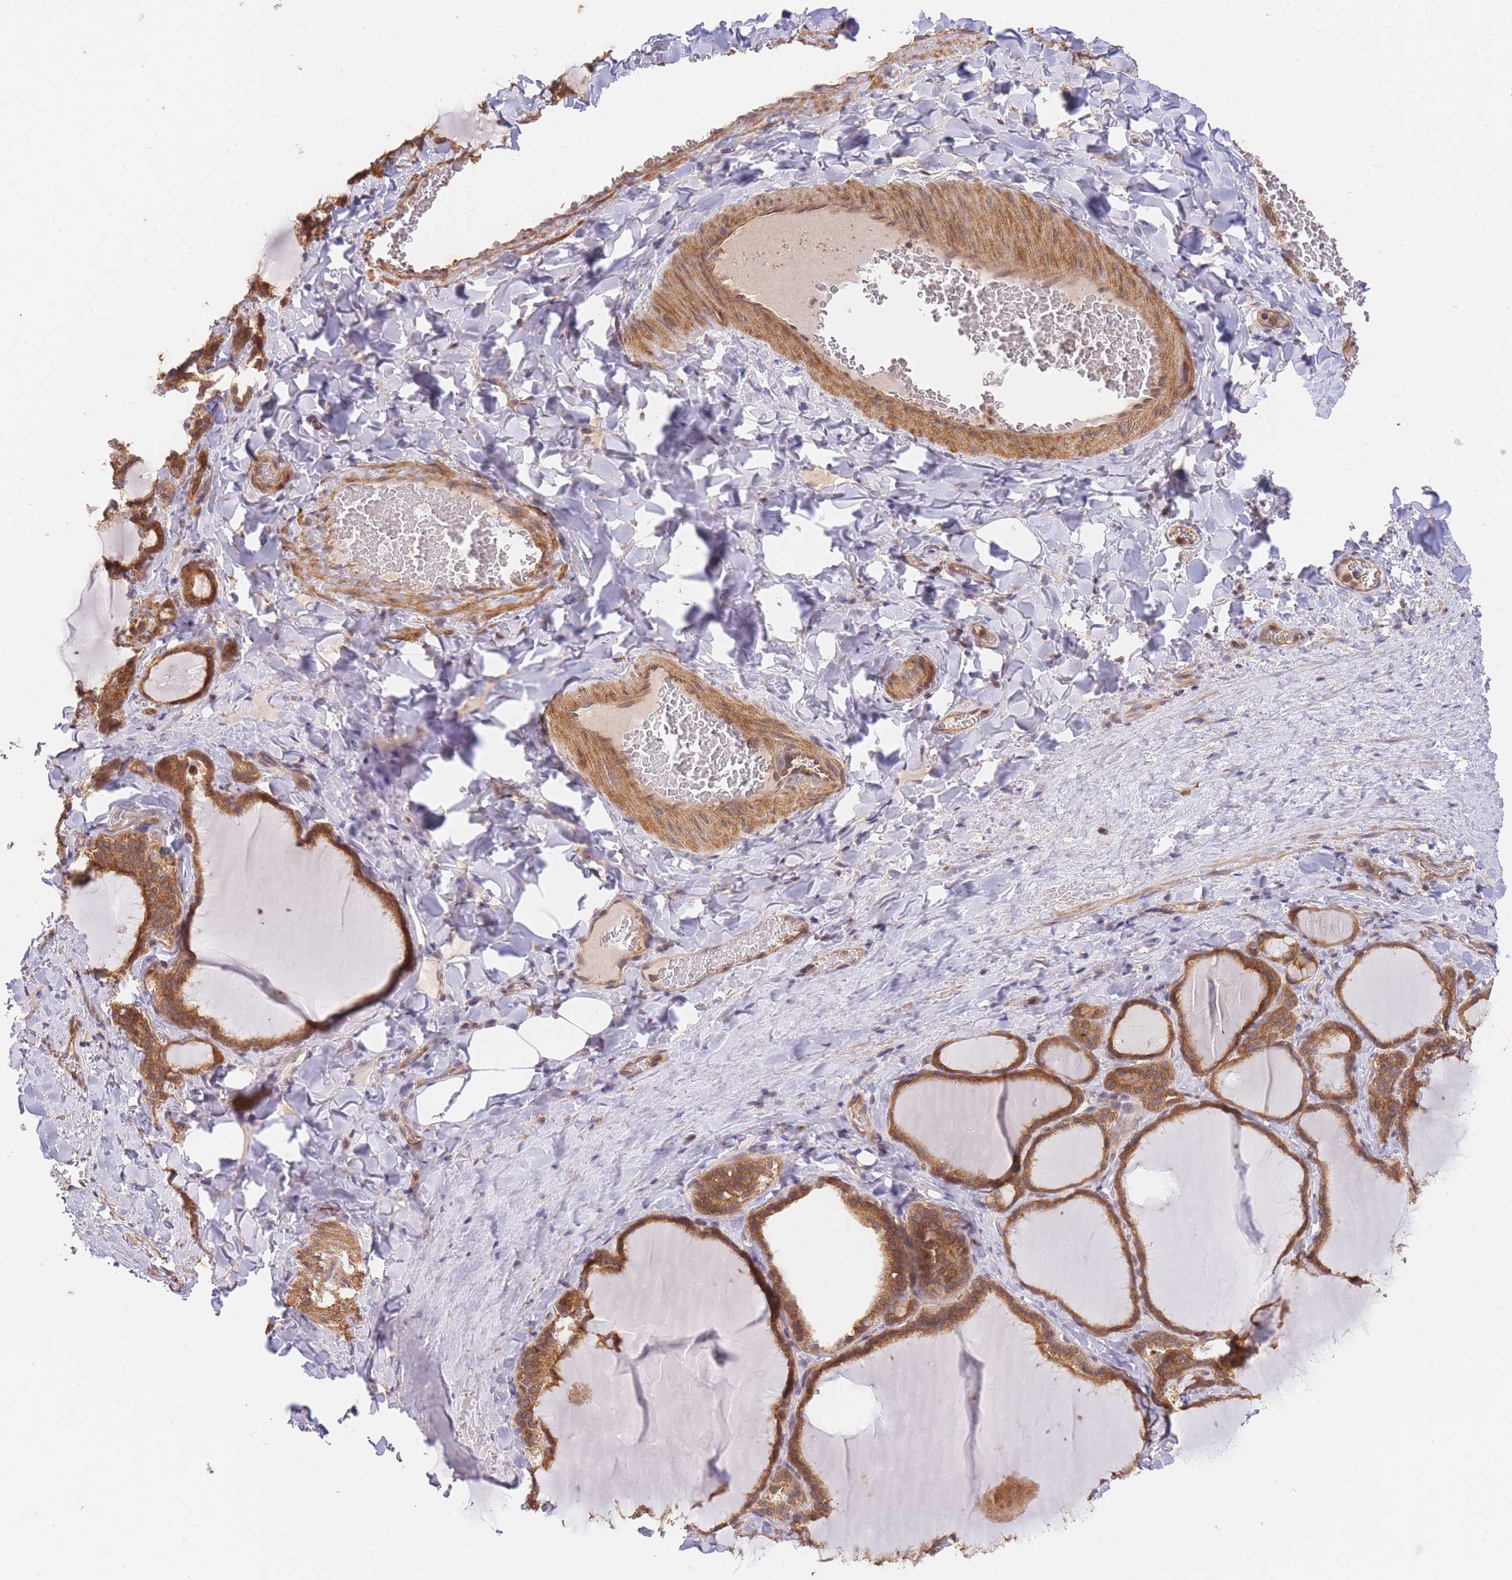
{"staining": {"intensity": "strong", "quantity": ">75%", "location": "cytoplasmic/membranous"}, "tissue": "thyroid gland", "cell_type": "Glandular cells", "image_type": "normal", "snomed": [{"axis": "morphology", "description": "Normal tissue, NOS"}, {"axis": "topography", "description": "Thyroid gland"}], "caption": "Strong cytoplasmic/membranous expression is identified in approximately >75% of glandular cells in unremarkable thyroid gland. (DAB (3,3'-diaminobenzidine) IHC, brown staining for protein, blue staining for nuclei).", "gene": "ST8SIA4", "patient": {"sex": "female", "age": 31}}